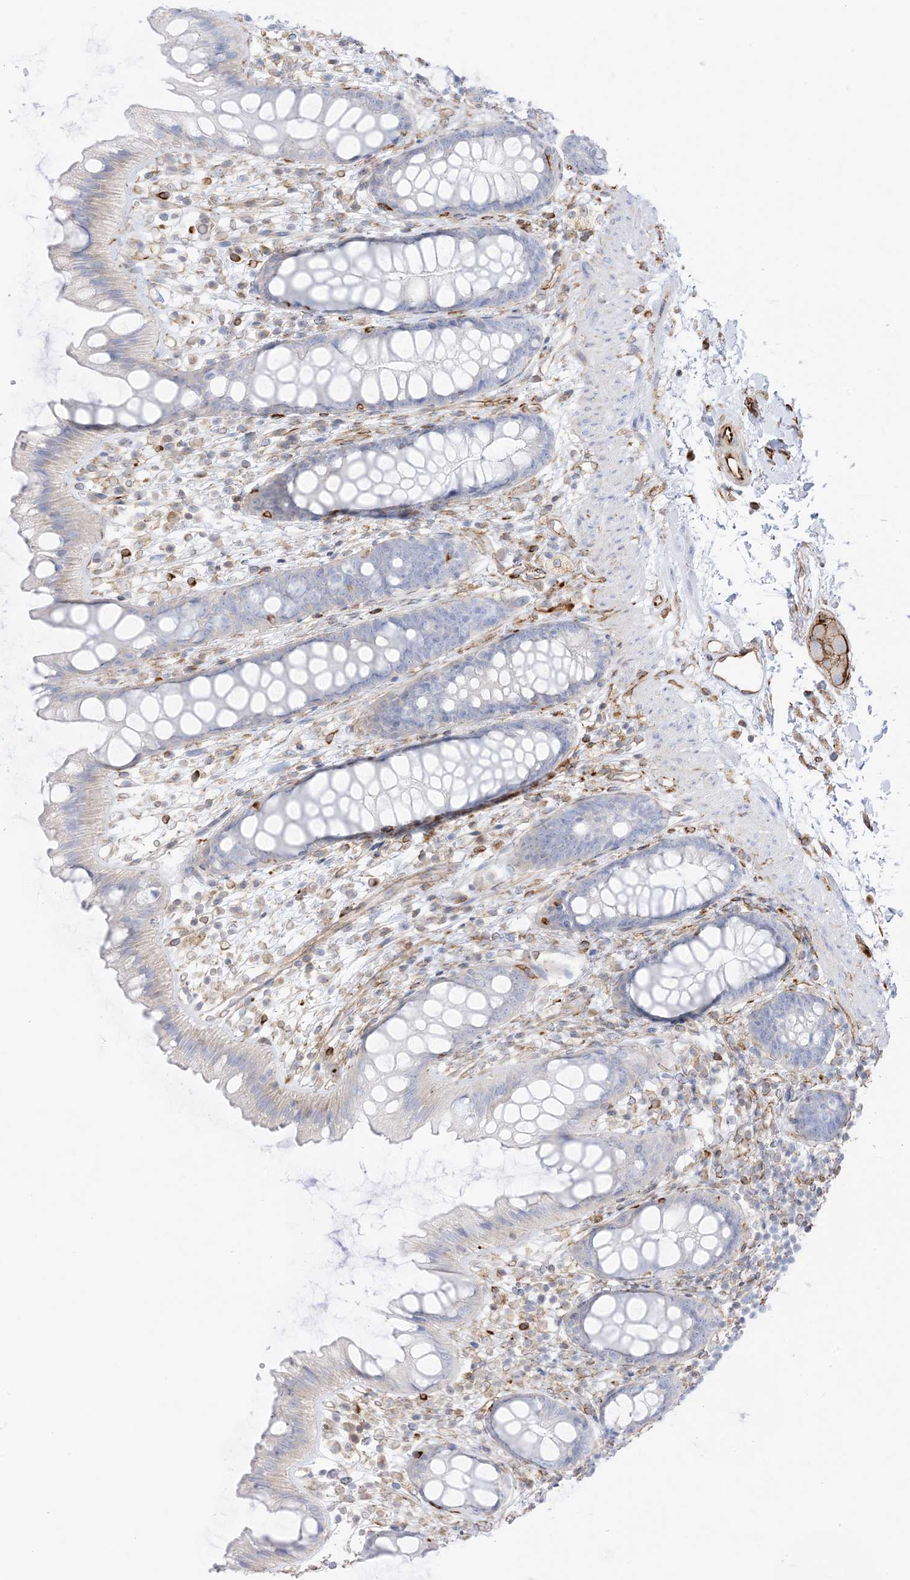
{"staining": {"intensity": "negative", "quantity": "none", "location": "none"}, "tissue": "rectum", "cell_type": "Glandular cells", "image_type": "normal", "snomed": [{"axis": "morphology", "description": "Normal tissue, NOS"}, {"axis": "topography", "description": "Rectum"}], "caption": "There is no significant expression in glandular cells of rectum. Brightfield microscopy of immunohistochemistry stained with DAB (brown) and hematoxylin (blue), captured at high magnification.", "gene": "PID1", "patient": {"sex": "female", "age": 65}}